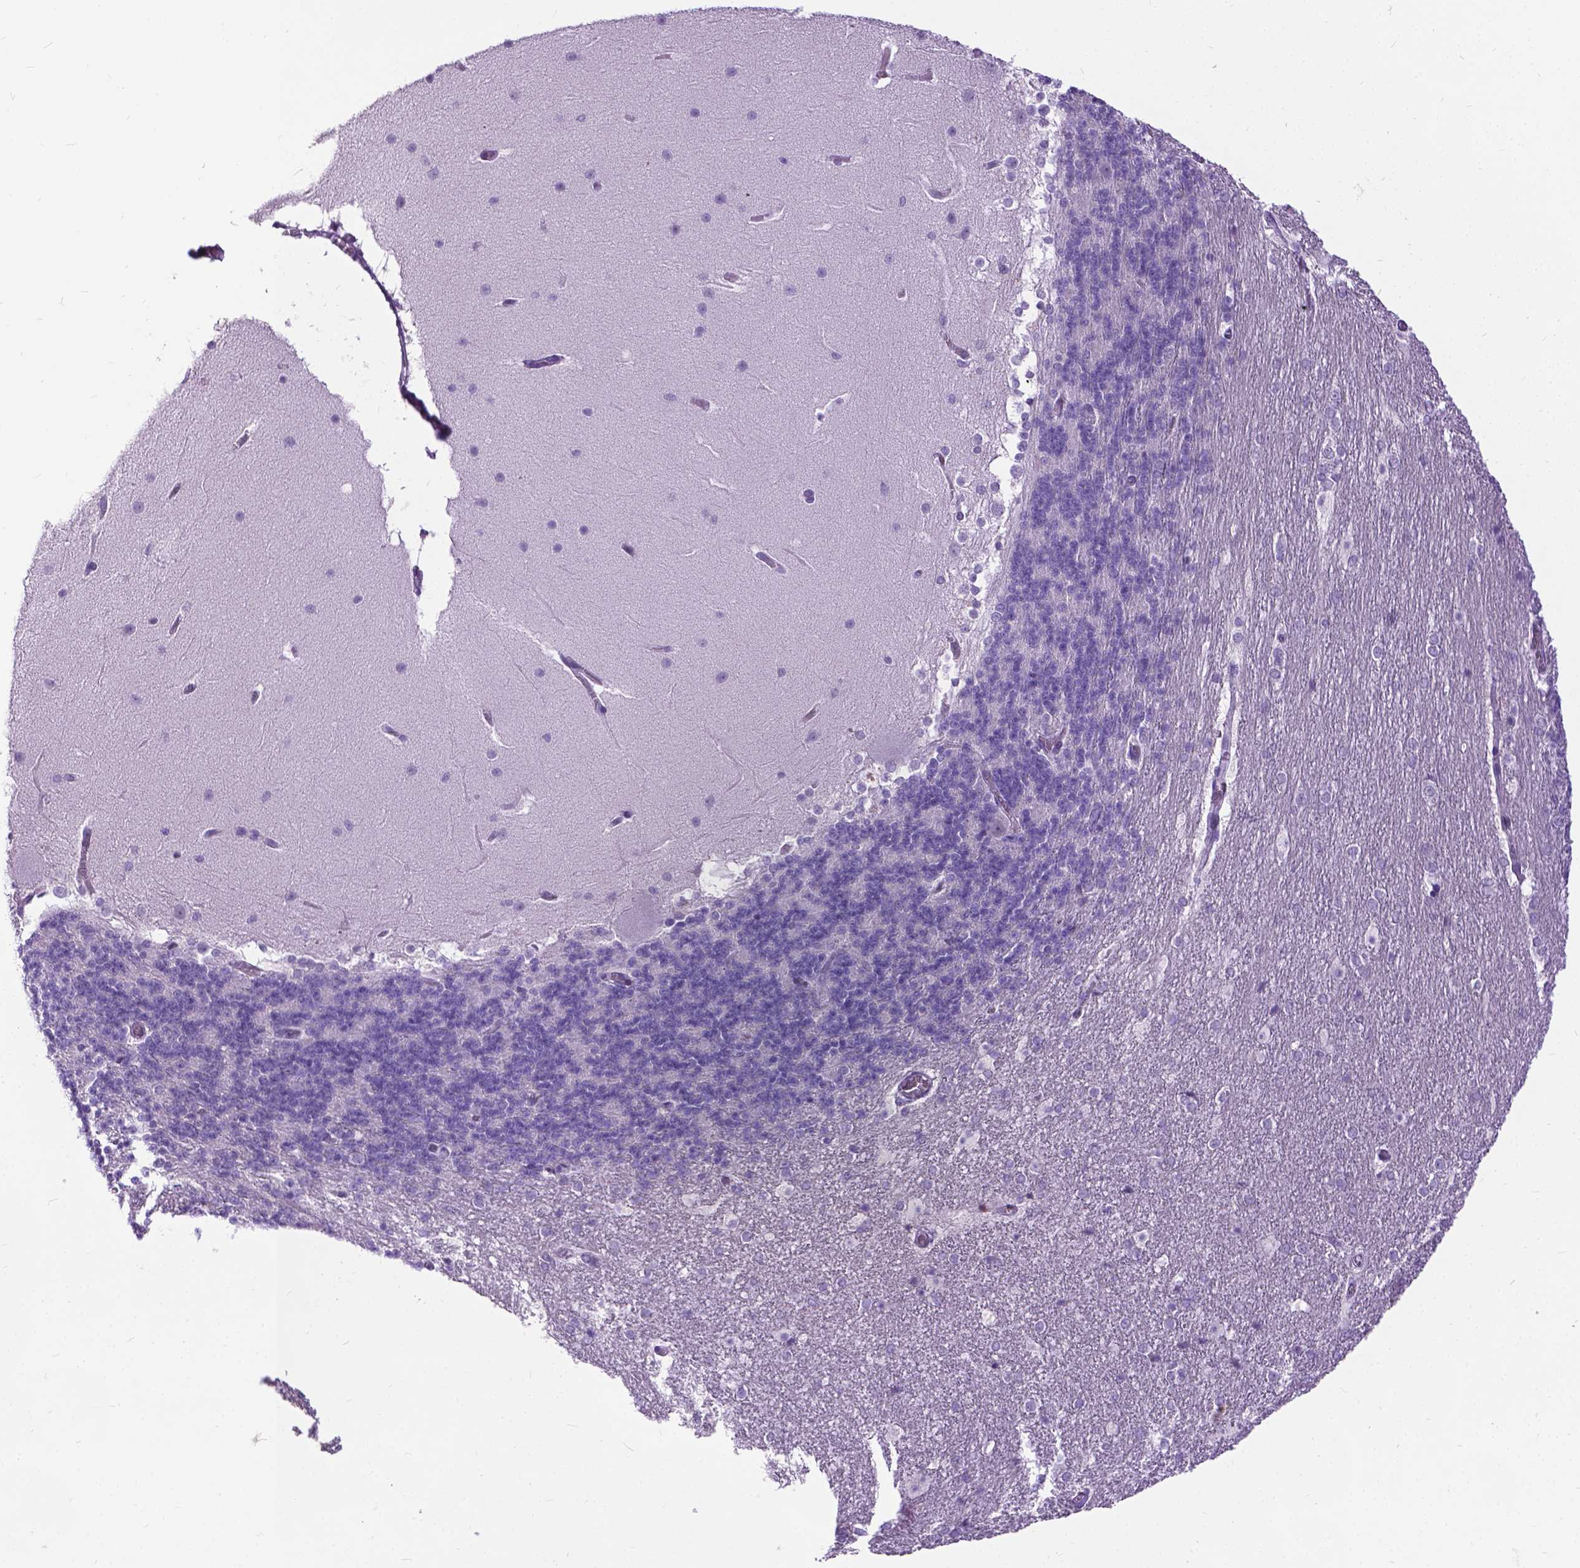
{"staining": {"intensity": "negative", "quantity": "none", "location": "none"}, "tissue": "cerebellum", "cell_type": "Cells in granular layer", "image_type": "normal", "snomed": [{"axis": "morphology", "description": "Normal tissue, NOS"}, {"axis": "topography", "description": "Cerebellum"}], "caption": "The immunohistochemistry (IHC) histopathology image has no significant positivity in cells in granular layer of cerebellum.", "gene": "PROB1", "patient": {"sex": "female", "age": 19}}